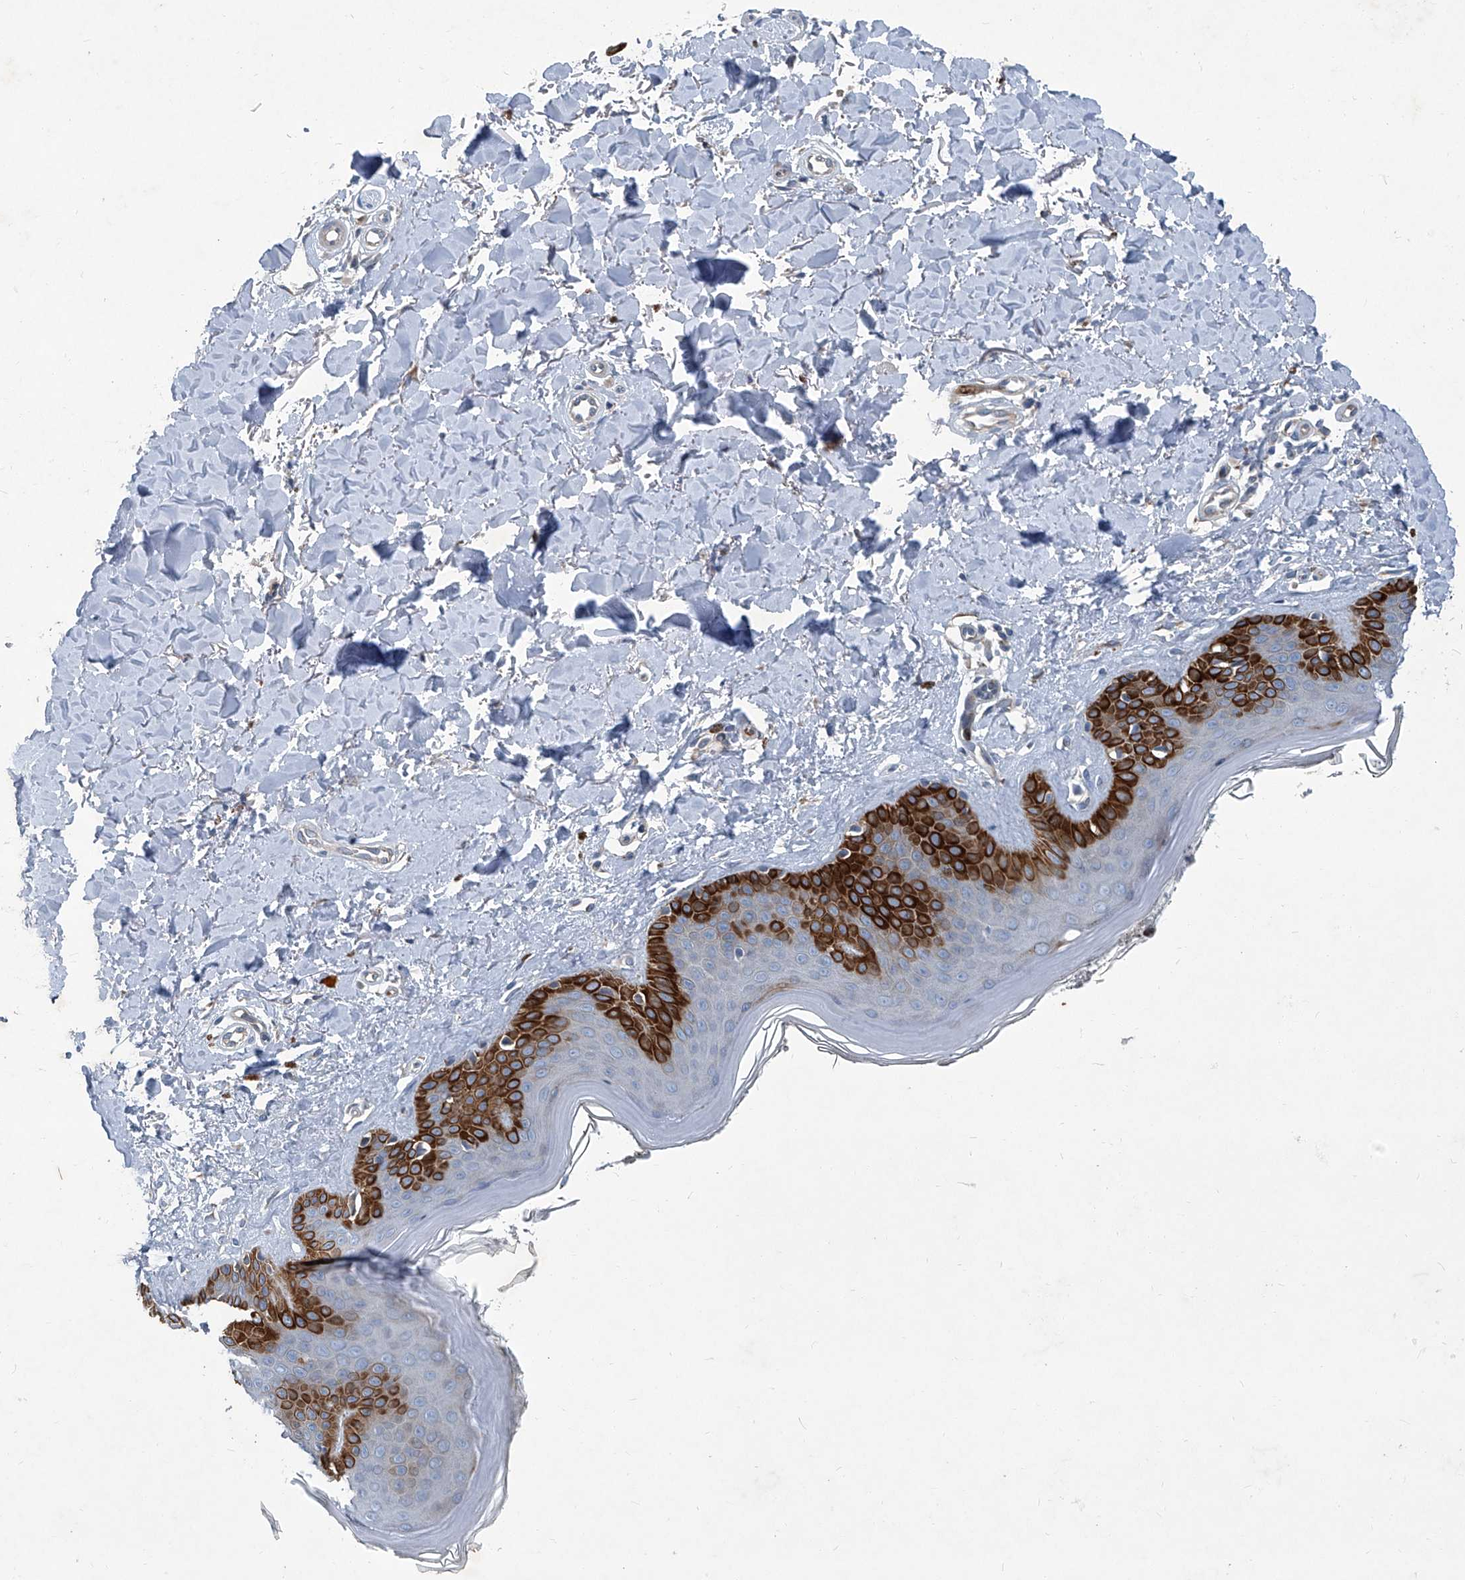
{"staining": {"intensity": "negative", "quantity": "none", "location": "none"}, "tissue": "skin", "cell_type": "Fibroblasts", "image_type": "normal", "snomed": [{"axis": "morphology", "description": "Normal tissue, NOS"}, {"axis": "topography", "description": "Skin"}], "caption": "This is a photomicrograph of IHC staining of normal skin, which shows no staining in fibroblasts.", "gene": "SLC26A11", "patient": {"sex": "female", "age": 64}}